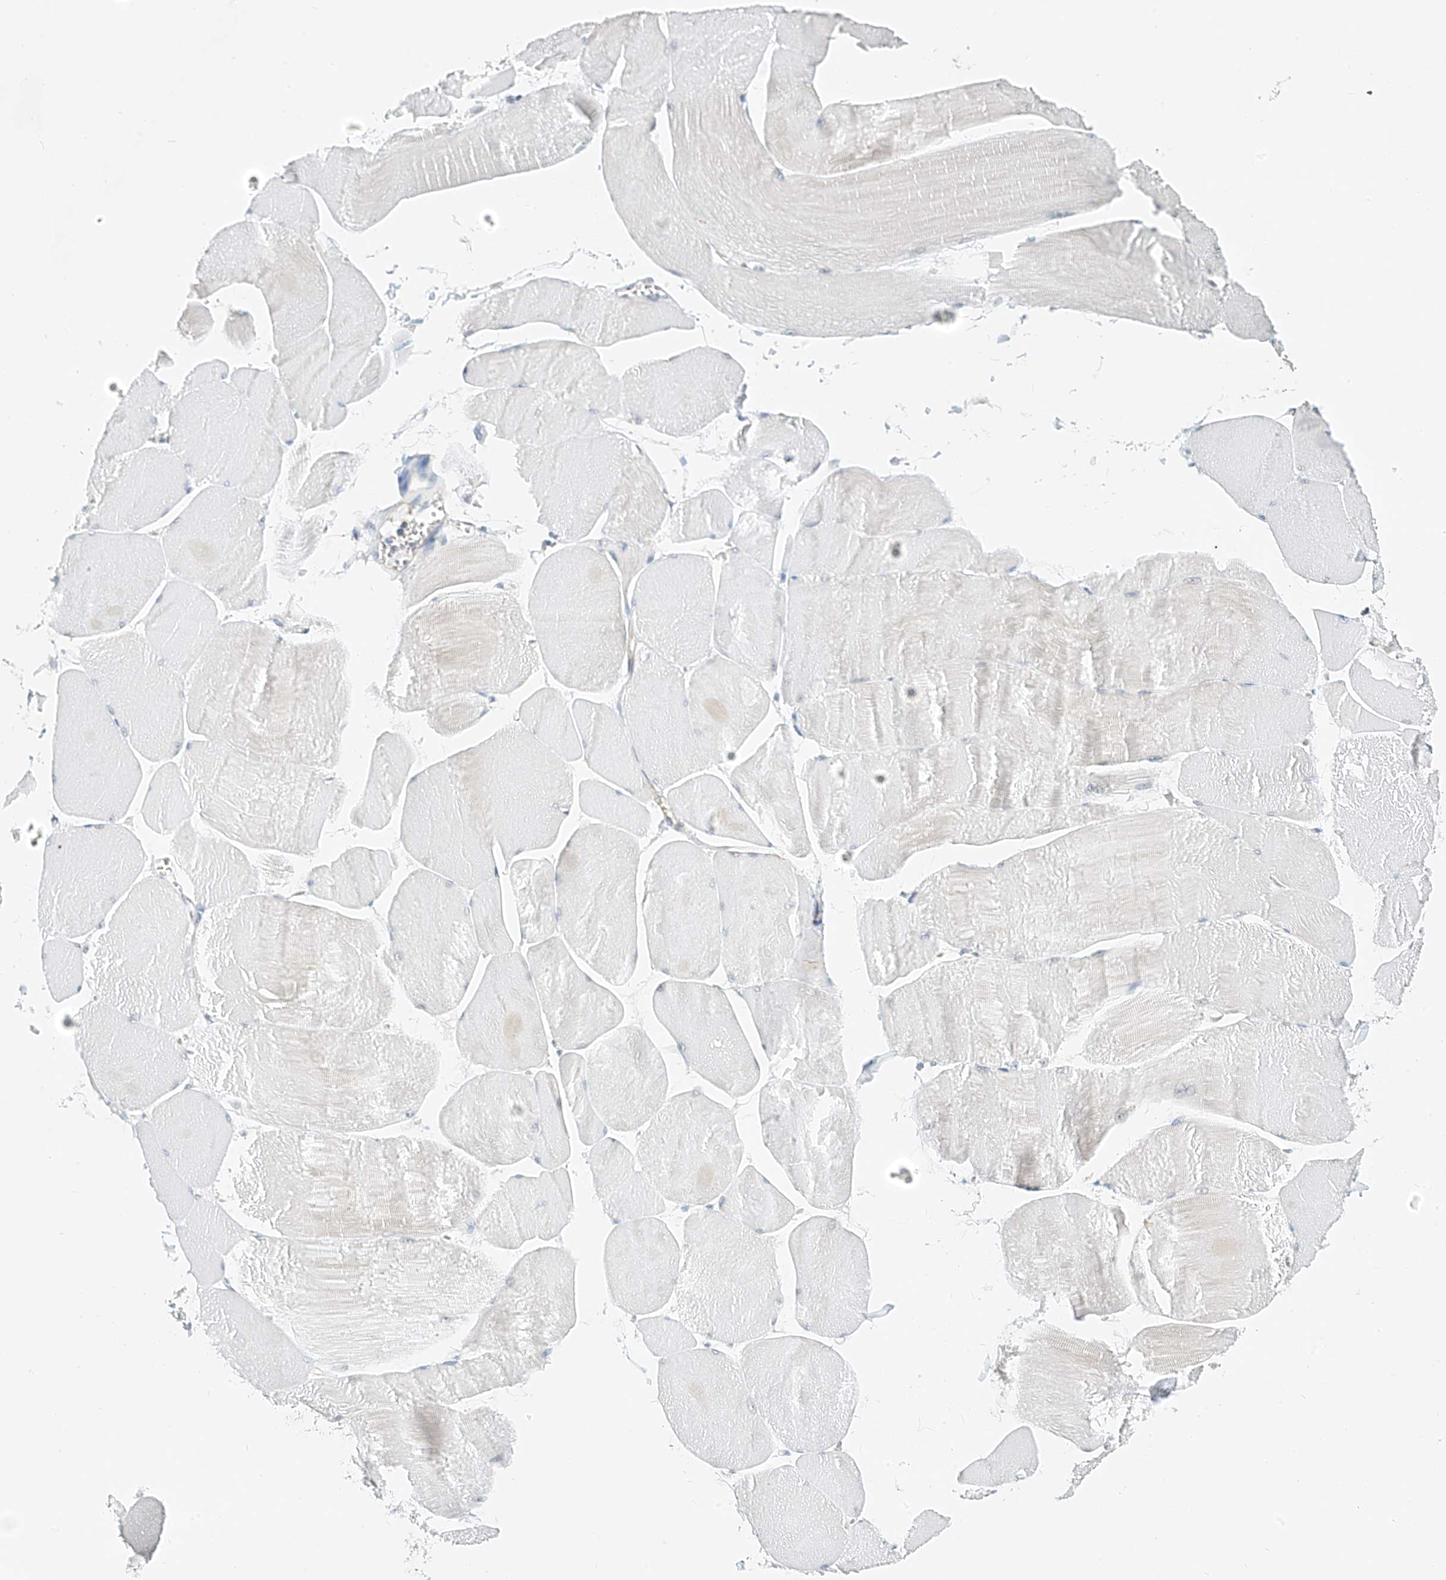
{"staining": {"intensity": "negative", "quantity": "none", "location": "none"}, "tissue": "skeletal muscle", "cell_type": "Myocytes", "image_type": "normal", "snomed": [{"axis": "morphology", "description": "Normal tissue, NOS"}, {"axis": "morphology", "description": "Basal cell carcinoma"}, {"axis": "topography", "description": "Skeletal muscle"}], "caption": "An IHC histopathology image of normal skeletal muscle is shown. There is no staining in myocytes of skeletal muscle.", "gene": "PPA2", "patient": {"sex": "female", "age": 64}}